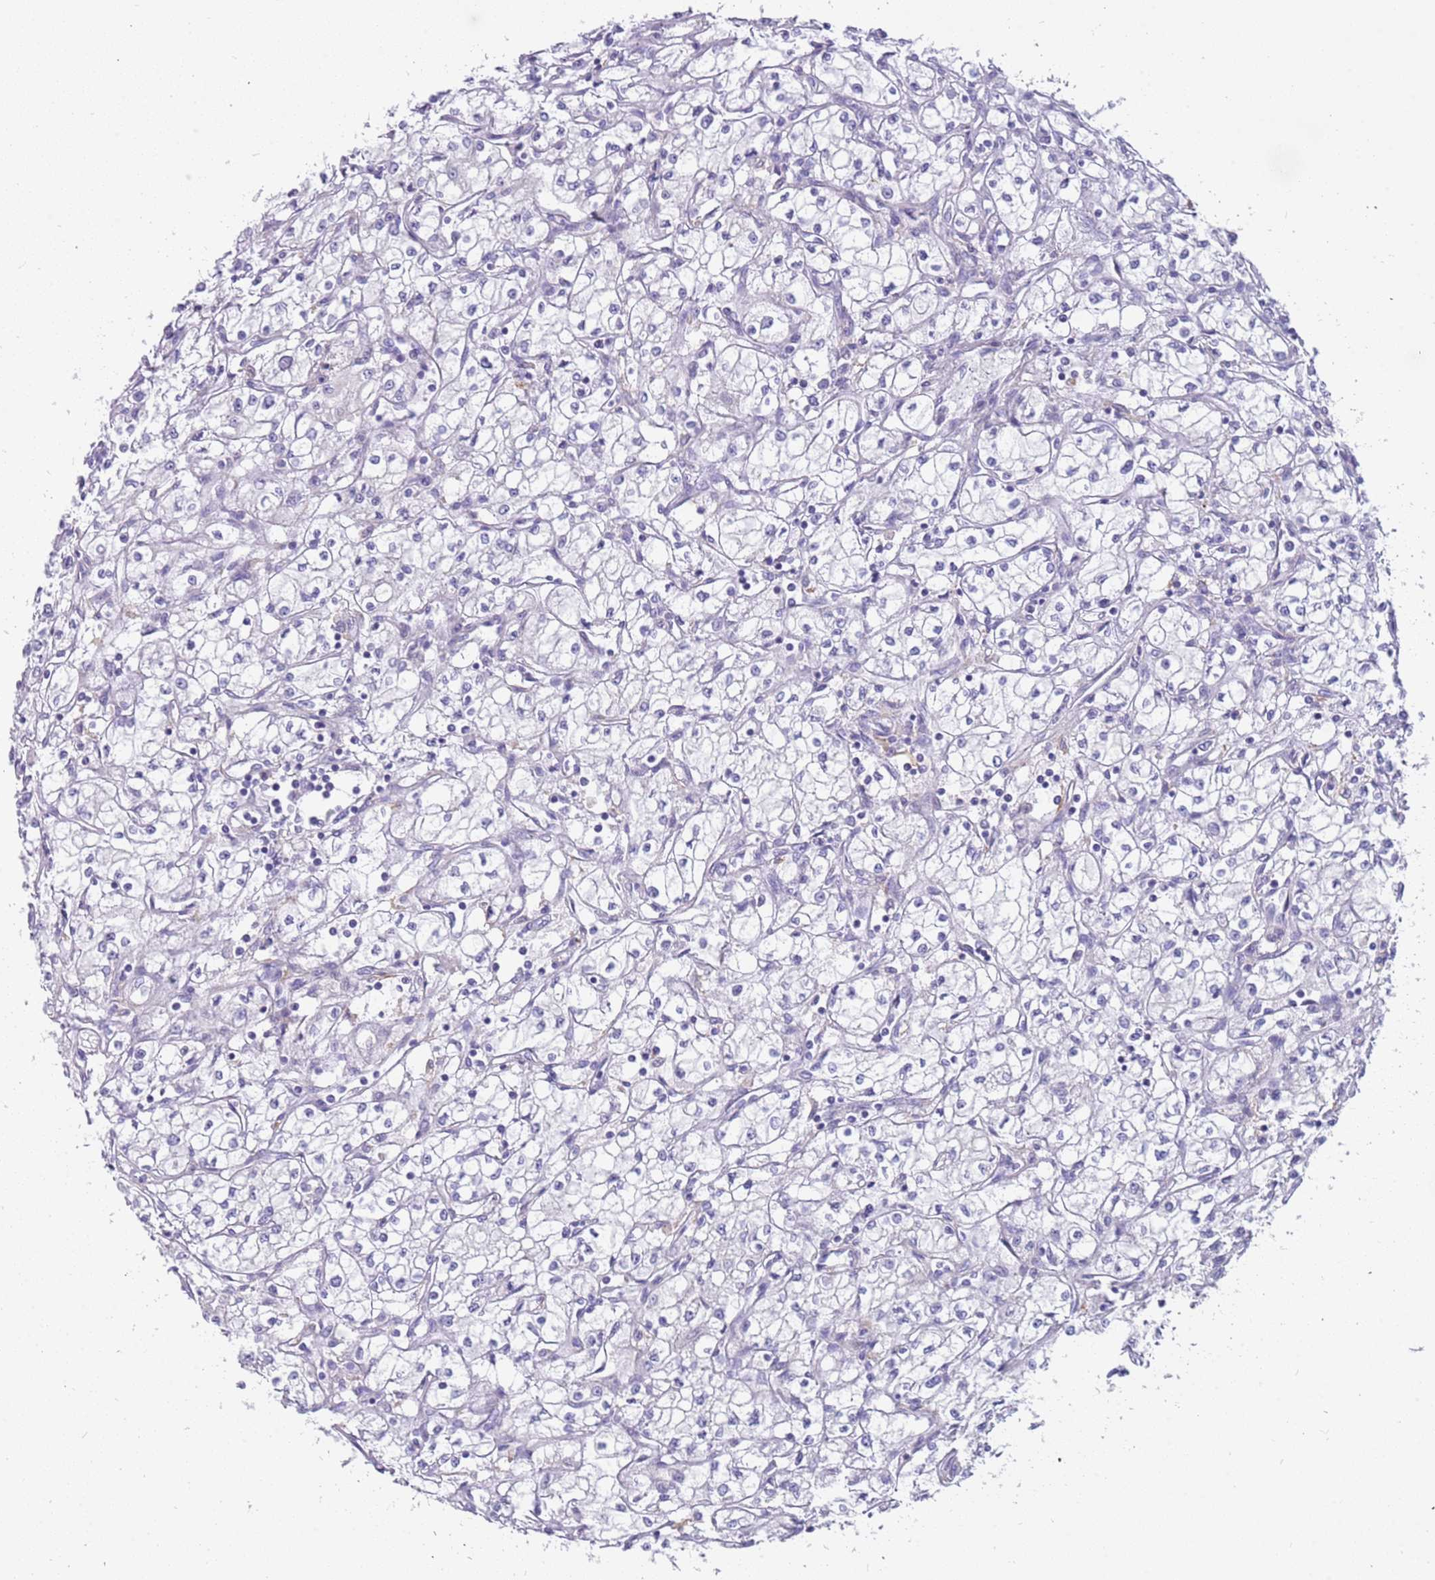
{"staining": {"intensity": "negative", "quantity": "none", "location": "none"}, "tissue": "renal cancer", "cell_type": "Tumor cells", "image_type": "cancer", "snomed": [{"axis": "morphology", "description": "Adenocarcinoma, NOS"}, {"axis": "topography", "description": "Kidney"}], "caption": "Human adenocarcinoma (renal) stained for a protein using immunohistochemistry (IHC) demonstrates no expression in tumor cells.", "gene": "RHCG", "patient": {"sex": "male", "age": 59}}